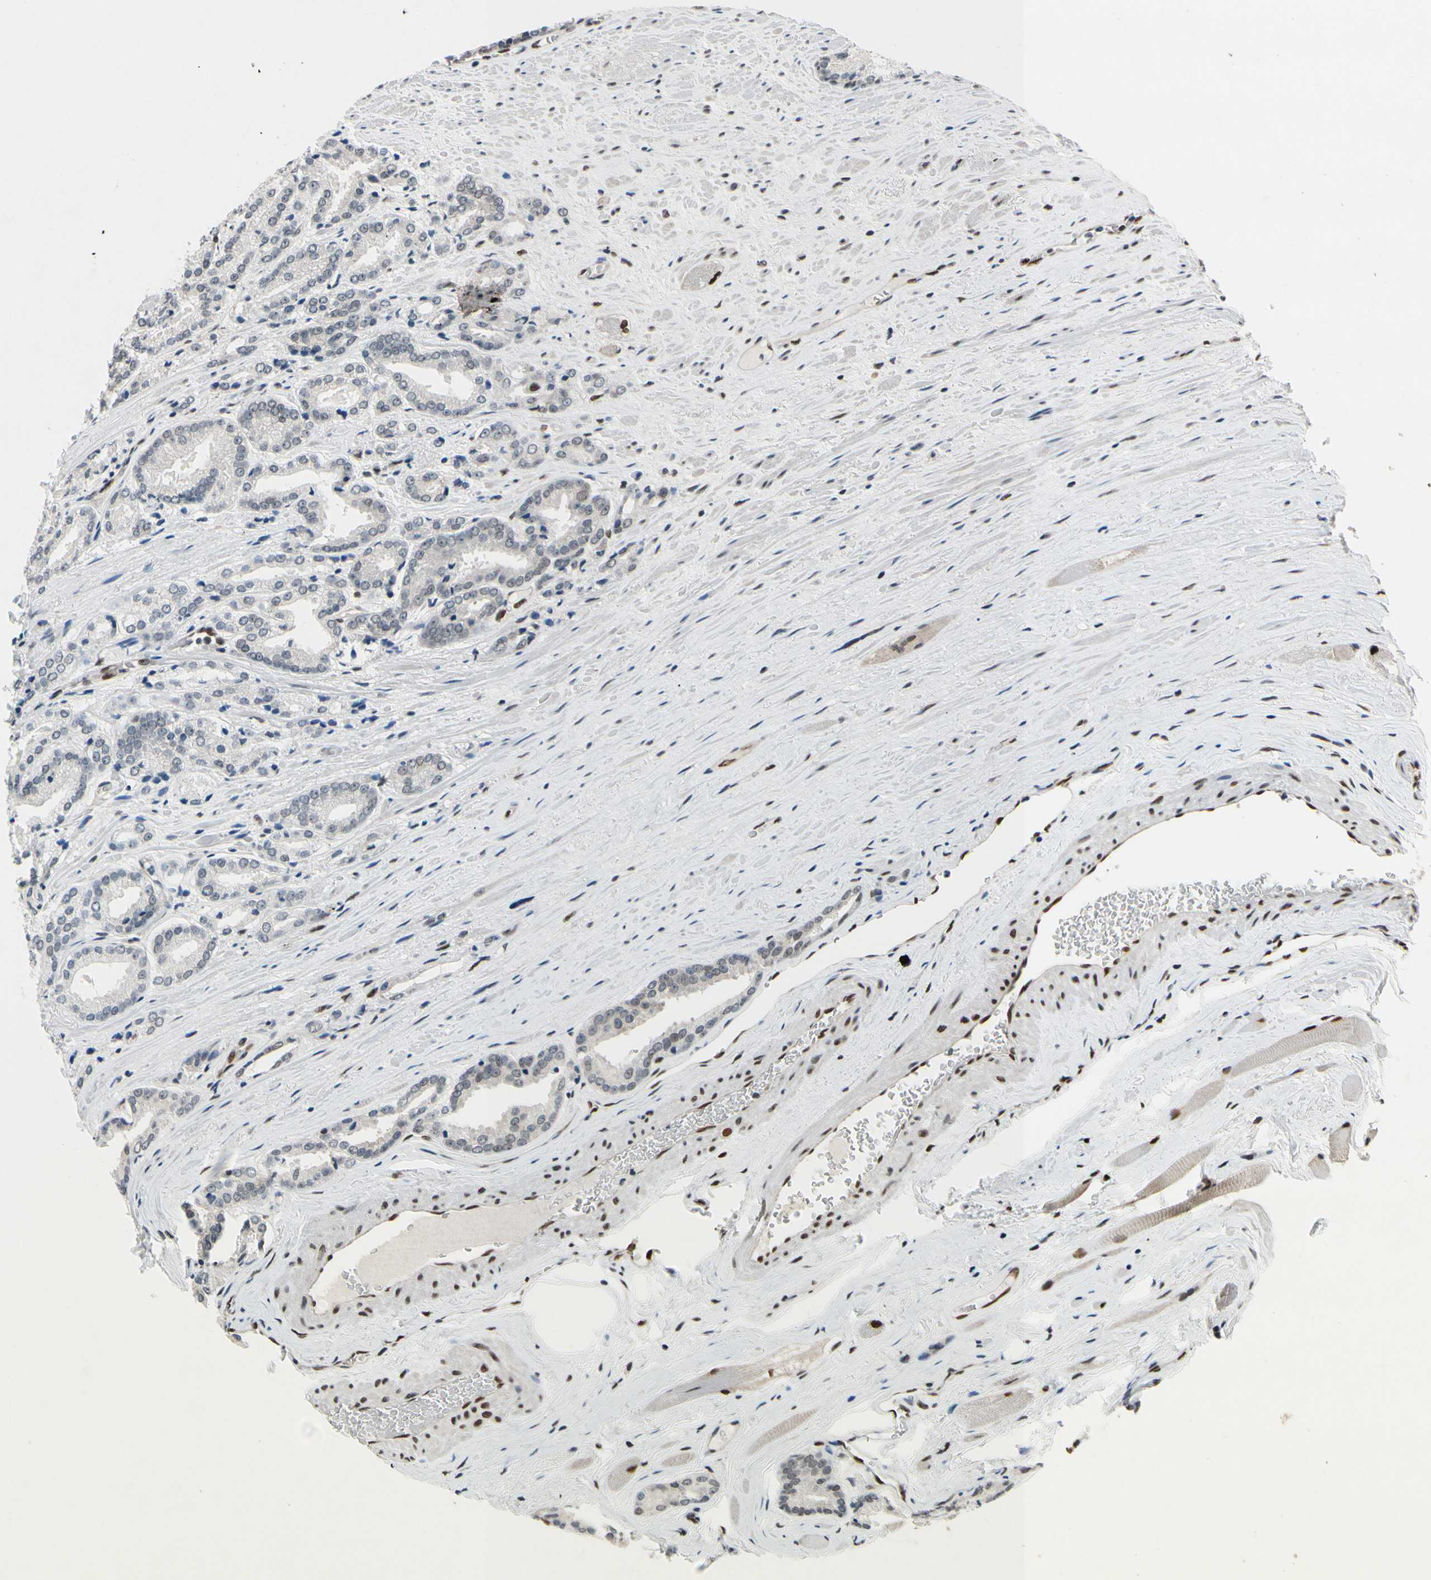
{"staining": {"intensity": "weak", "quantity": "25%-75%", "location": "nuclear"}, "tissue": "prostate cancer", "cell_type": "Tumor cells", "image_type": "cancer", "snomed": [{"axis": "morphology", "description": "Adenocarcinoma, Low grade"}, {"axis": "topography", "description": "Prostate"}], "caption": "Human prostate cancer (low-grade adenocarcinoma) stained for a protein (brown) demonstrates weak nuclear positive staining in approximately 25%-75% of tumor cells.", "gene": "RECQL", "patient": {"sex": "male", "age": 59}}